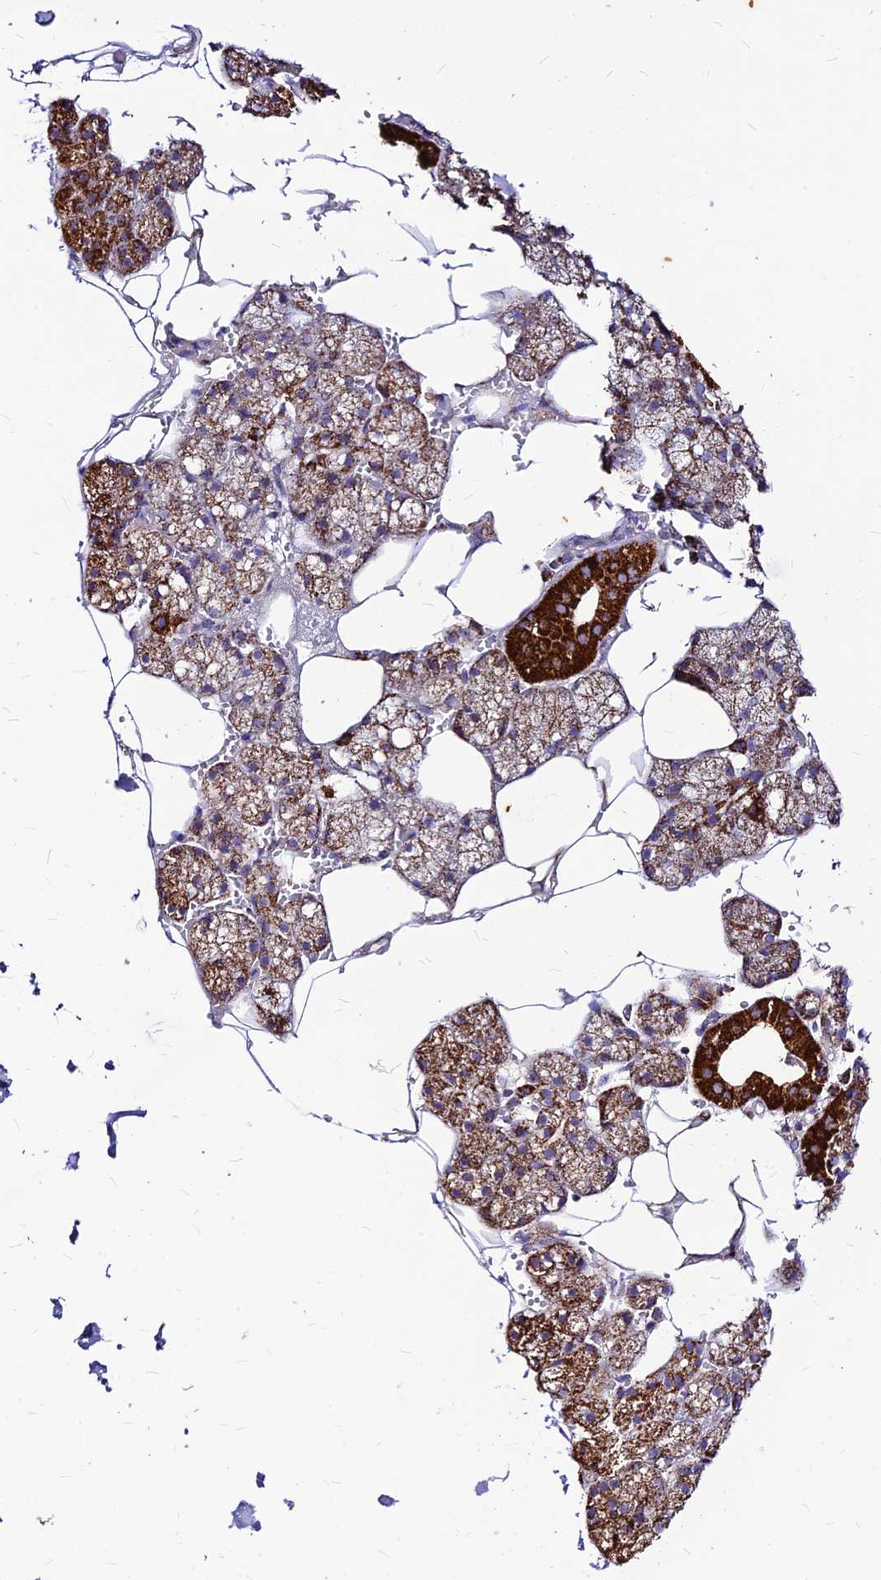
{"staining": {"intensity": "strong", "quantity": ">75%", "location": "cytoplasmic/membranous"}, "tissue": "salivary gland", "cell_type": "Glandular cells", "image_type": "normal", "snomed": [{"axis": "morphology", "description": "Normal tissue, NOS"}, {"axis": "topography", "description": "Salivary gland"}], "caption": "Protein expression analysis of unremarkable salivary gland exhibits strong cytoplasmic/membranous positivity in about >75% of glandular cells. The staining was performed using DAB (3,3'-diaminobenzidine) to visualize the protein expression in brown, while the nuclei were stained in blue with hematoxylin (Magnification: 20x).", "gene": "ECI1", "patient": {"sex": "male", "age": 62}}